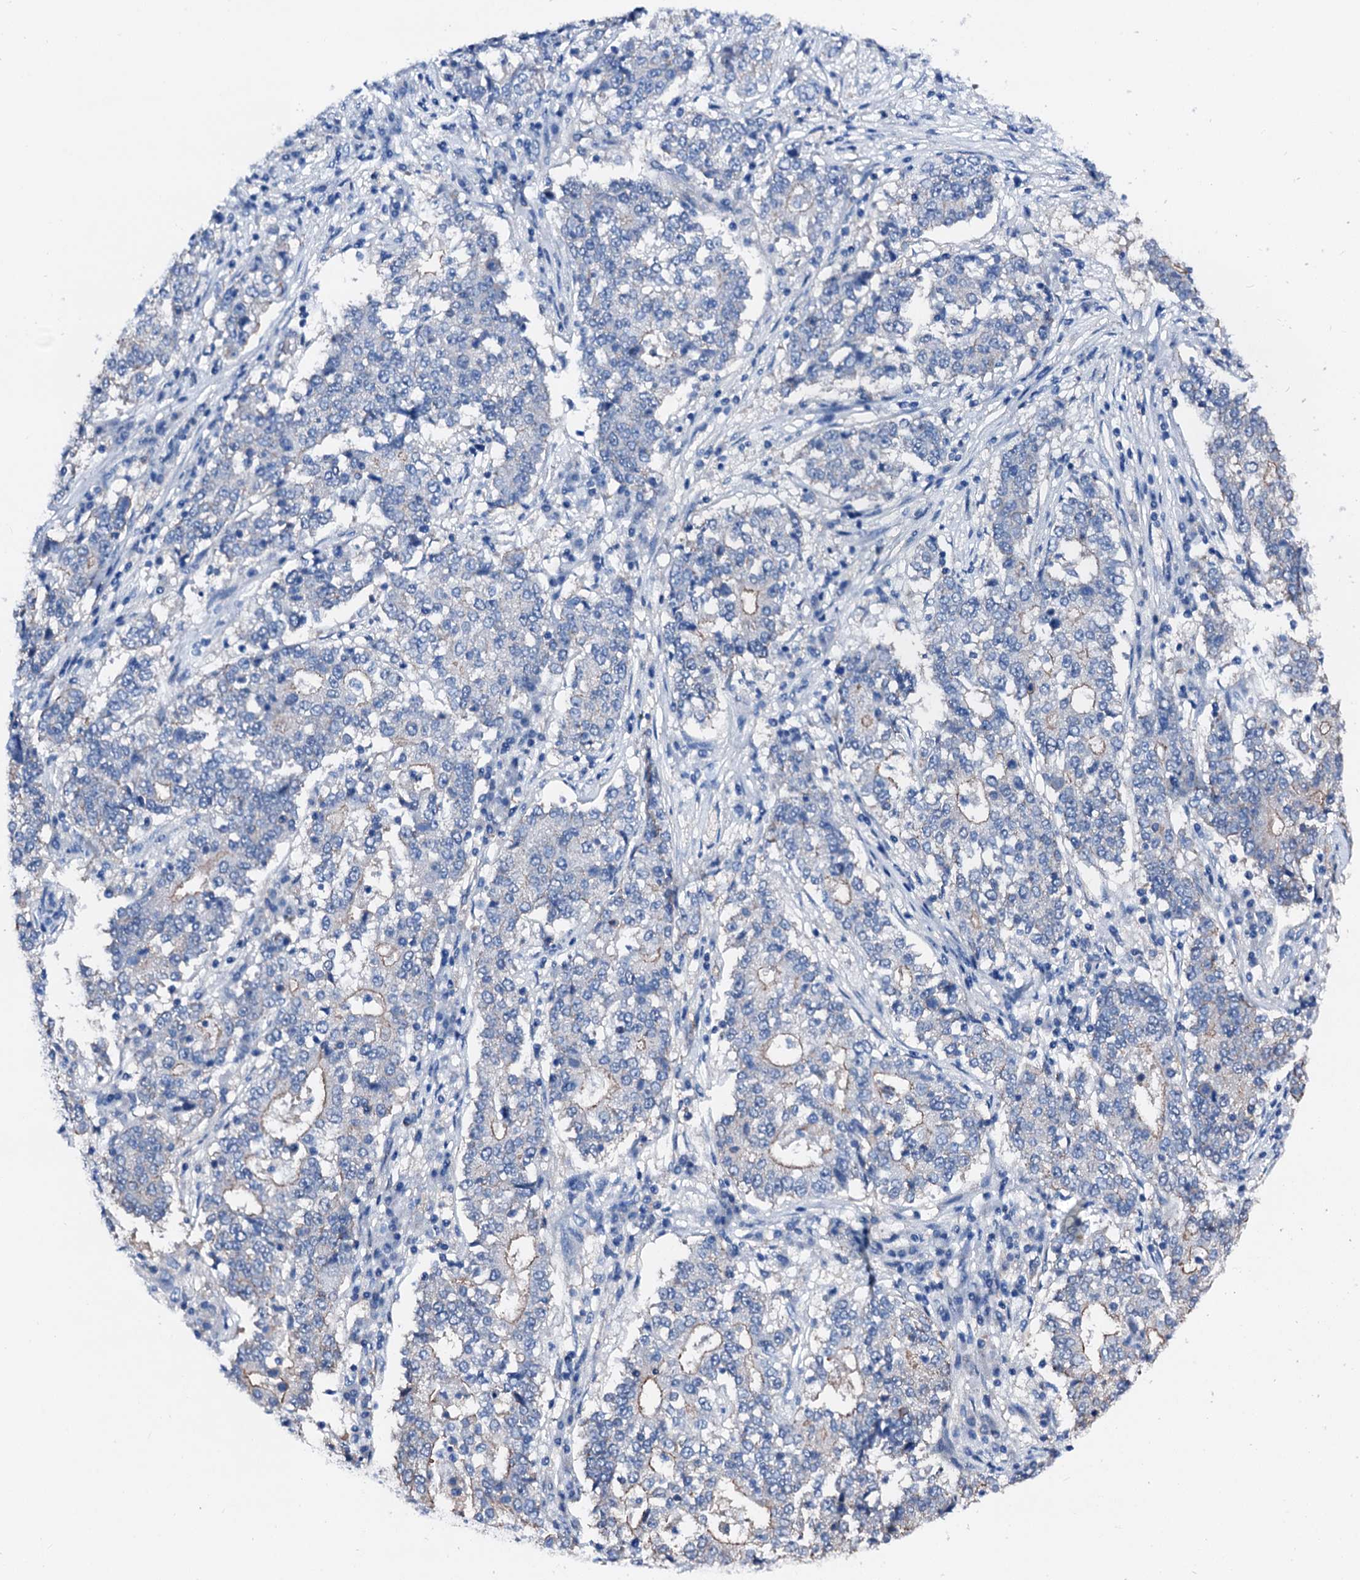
{"staining": {"intensity": "weak", "quantity": "<25%", "location": "cytoplasmic/membranous"}, "tissue": "stomach cancer", "cell_type": "Tumor cells", "image_type": "cancer", "snomed": [{"axis": "morphology", "description": "Adenocarcinoma, NOS"}, {"axis": "topography", "description": "Stomach"}], "caption": "High power microscopy micrograph of an immunohistochemistry (IHC) image of stomach adenocarcinoma, revealing no significant positivity in tumor cells. (DAB (3,3'-diaminobenzidine) IHC visualized using brightfield microscopy, high magnification).", "gene": "CSN2", "patient": {"sex": "male", "age": 59}}